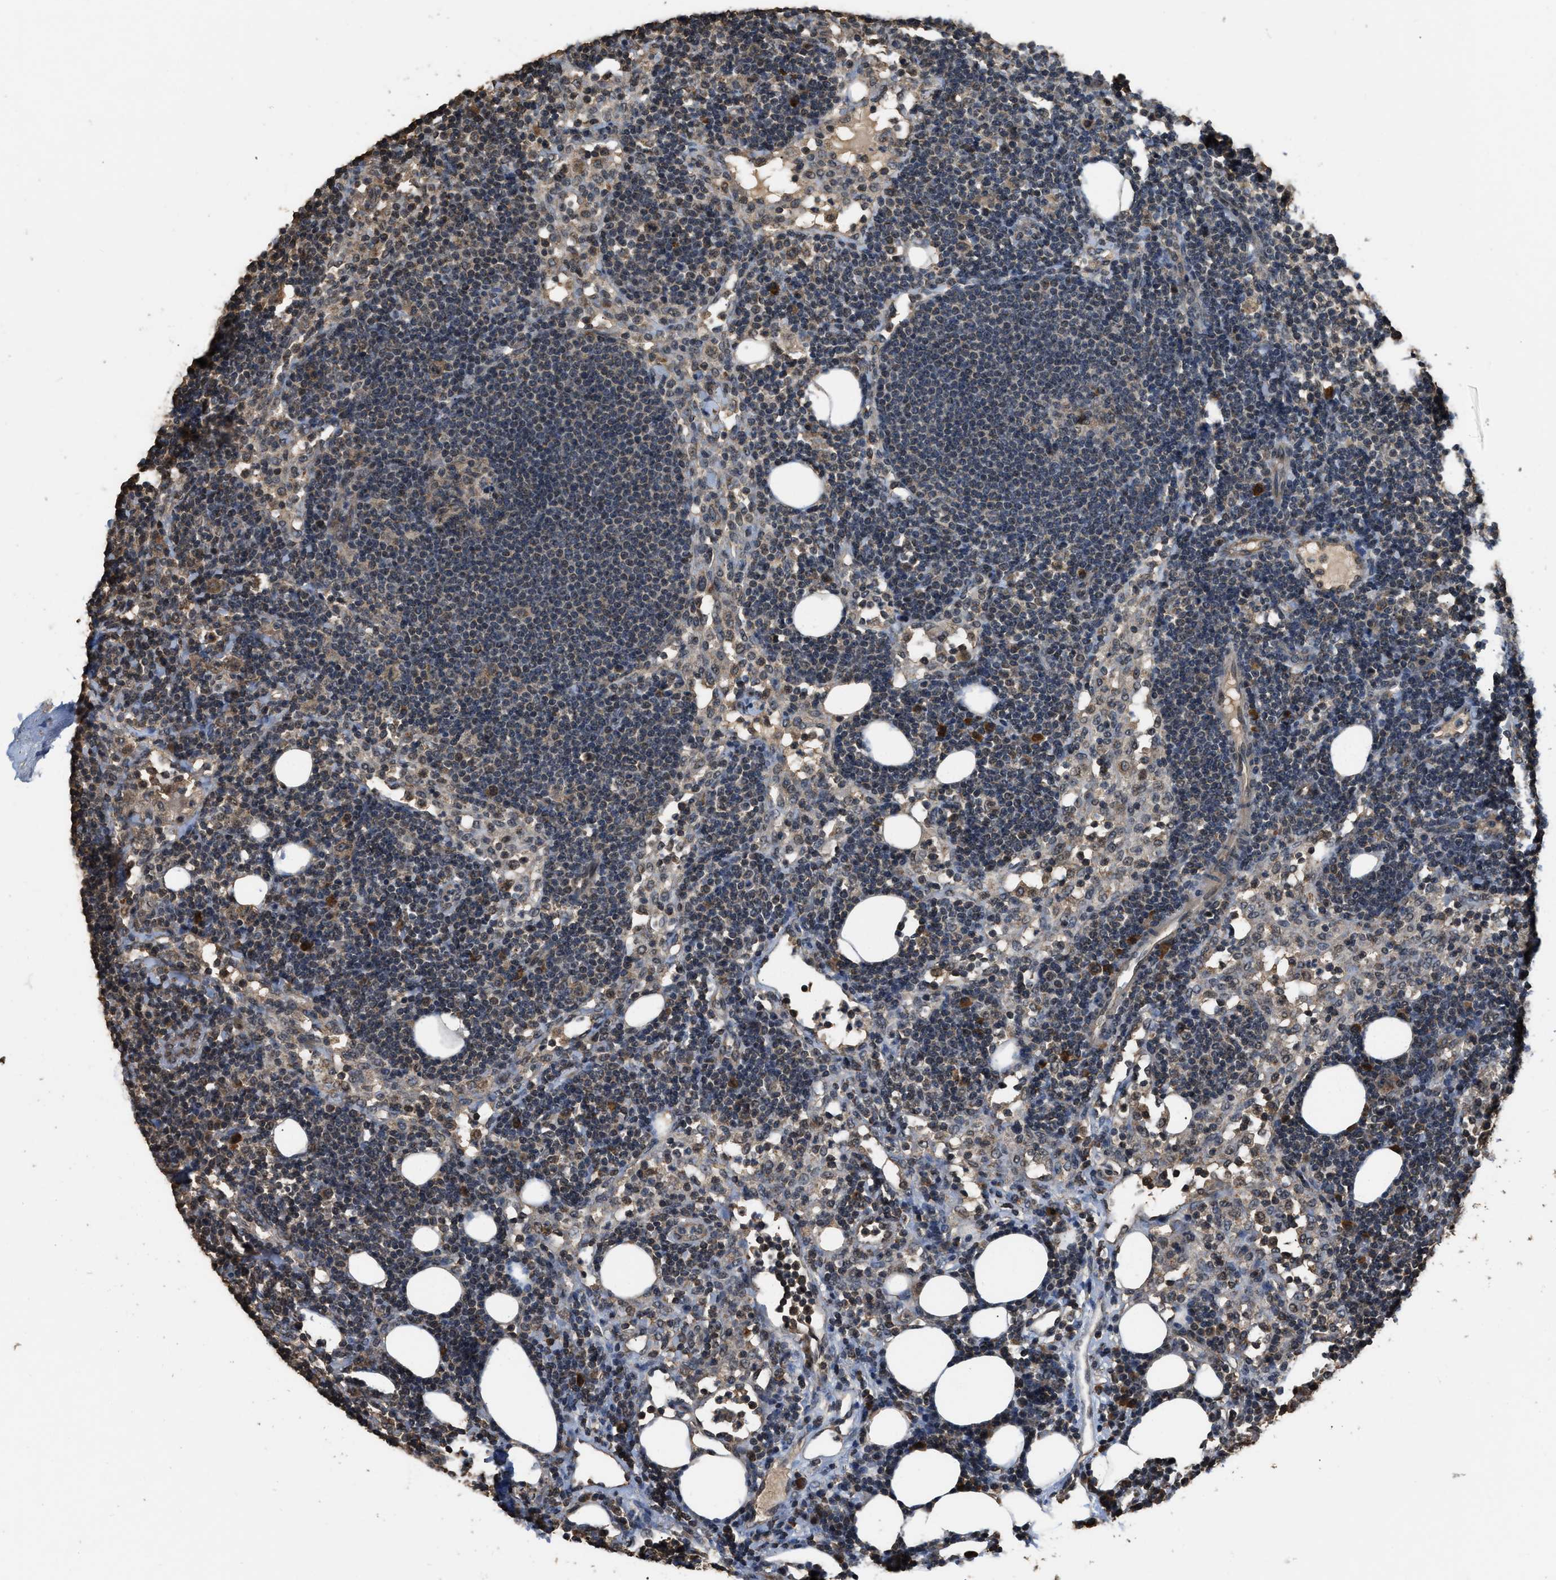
{"staining": {"intensity": "weak", "quantity": "<25%", "location": "nuclear"}, "tissue": "lymph node", "cell_type": "Germinal center cells", "image_type": "normal", "snomed": [{"axis": "morphology", "description": "Normal tissue, NOS"}, {"axis": "morphology", "description": "Carcinoid, malignant, NOS"}, {"axis": "topography", "description": "Lymph node"}], "caption": "DAB immunohistochemical staining of benign human lymph node exhibits no significant expression in germinal center cells.", "gene": "DENND6B", "patient": {"sex": "male", "age": 47}}